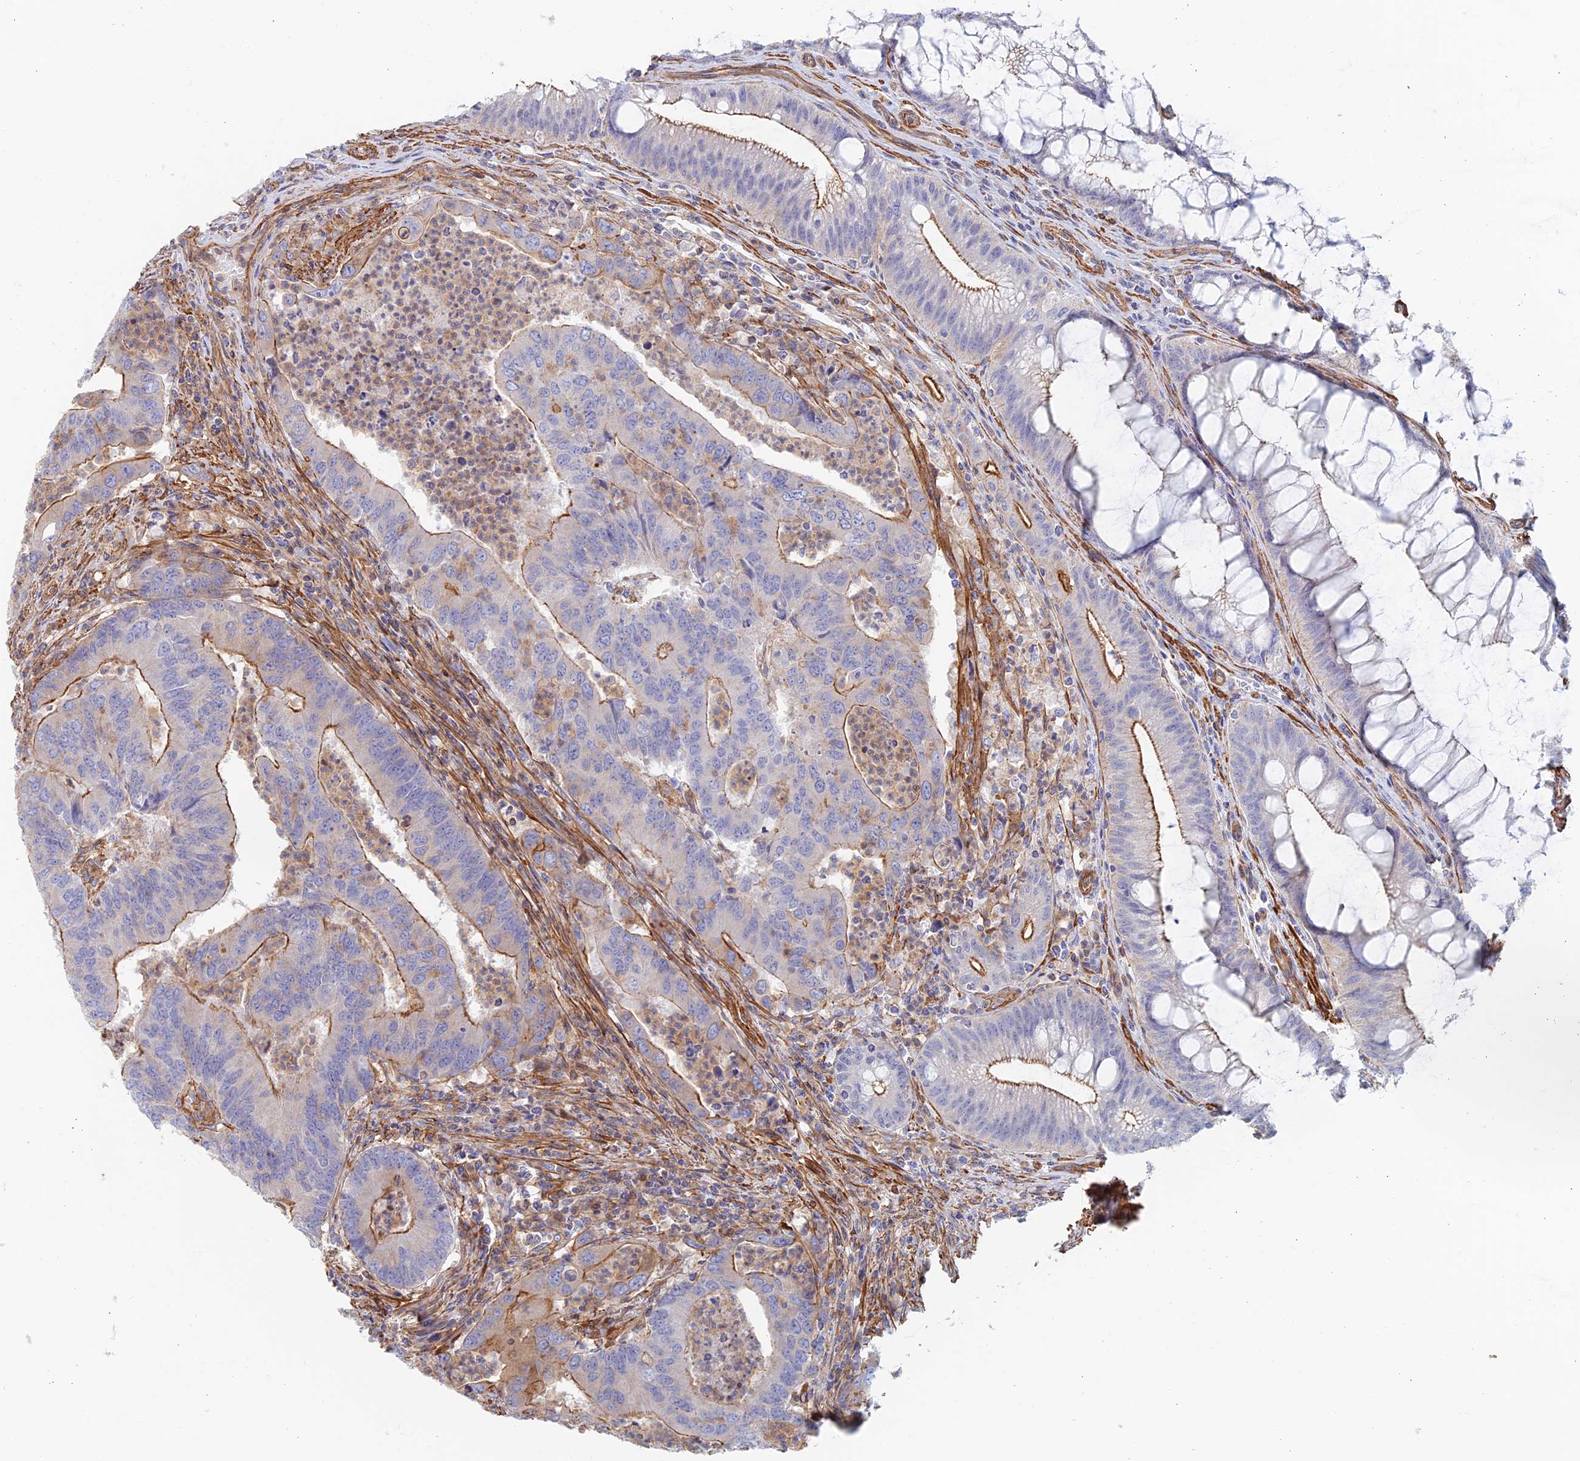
{"staining": {"intensity": "moderate", "quantity": ">75%", "location": "cytoplasmic/membranous"}, "tissue": "colorectal cancer", "cell_type": "Tumor cells", "image_type": "cancer", "snomed": [{"axis": "morphology", "description": "Adenocarcinoma, NOS"}, {"axis": "topography", "description": "Colon"}], "caption": "Immunohistochemistry (IHC) histopathology image of colorectal adenocarcinoma stained for a protein (brown), which displays medium levels of moderate cytoplasmic/membranous positivity in approximately >75% of tumor cells.", "gene": "PAK4", "patient": {"sex": "female", "age": 67}}